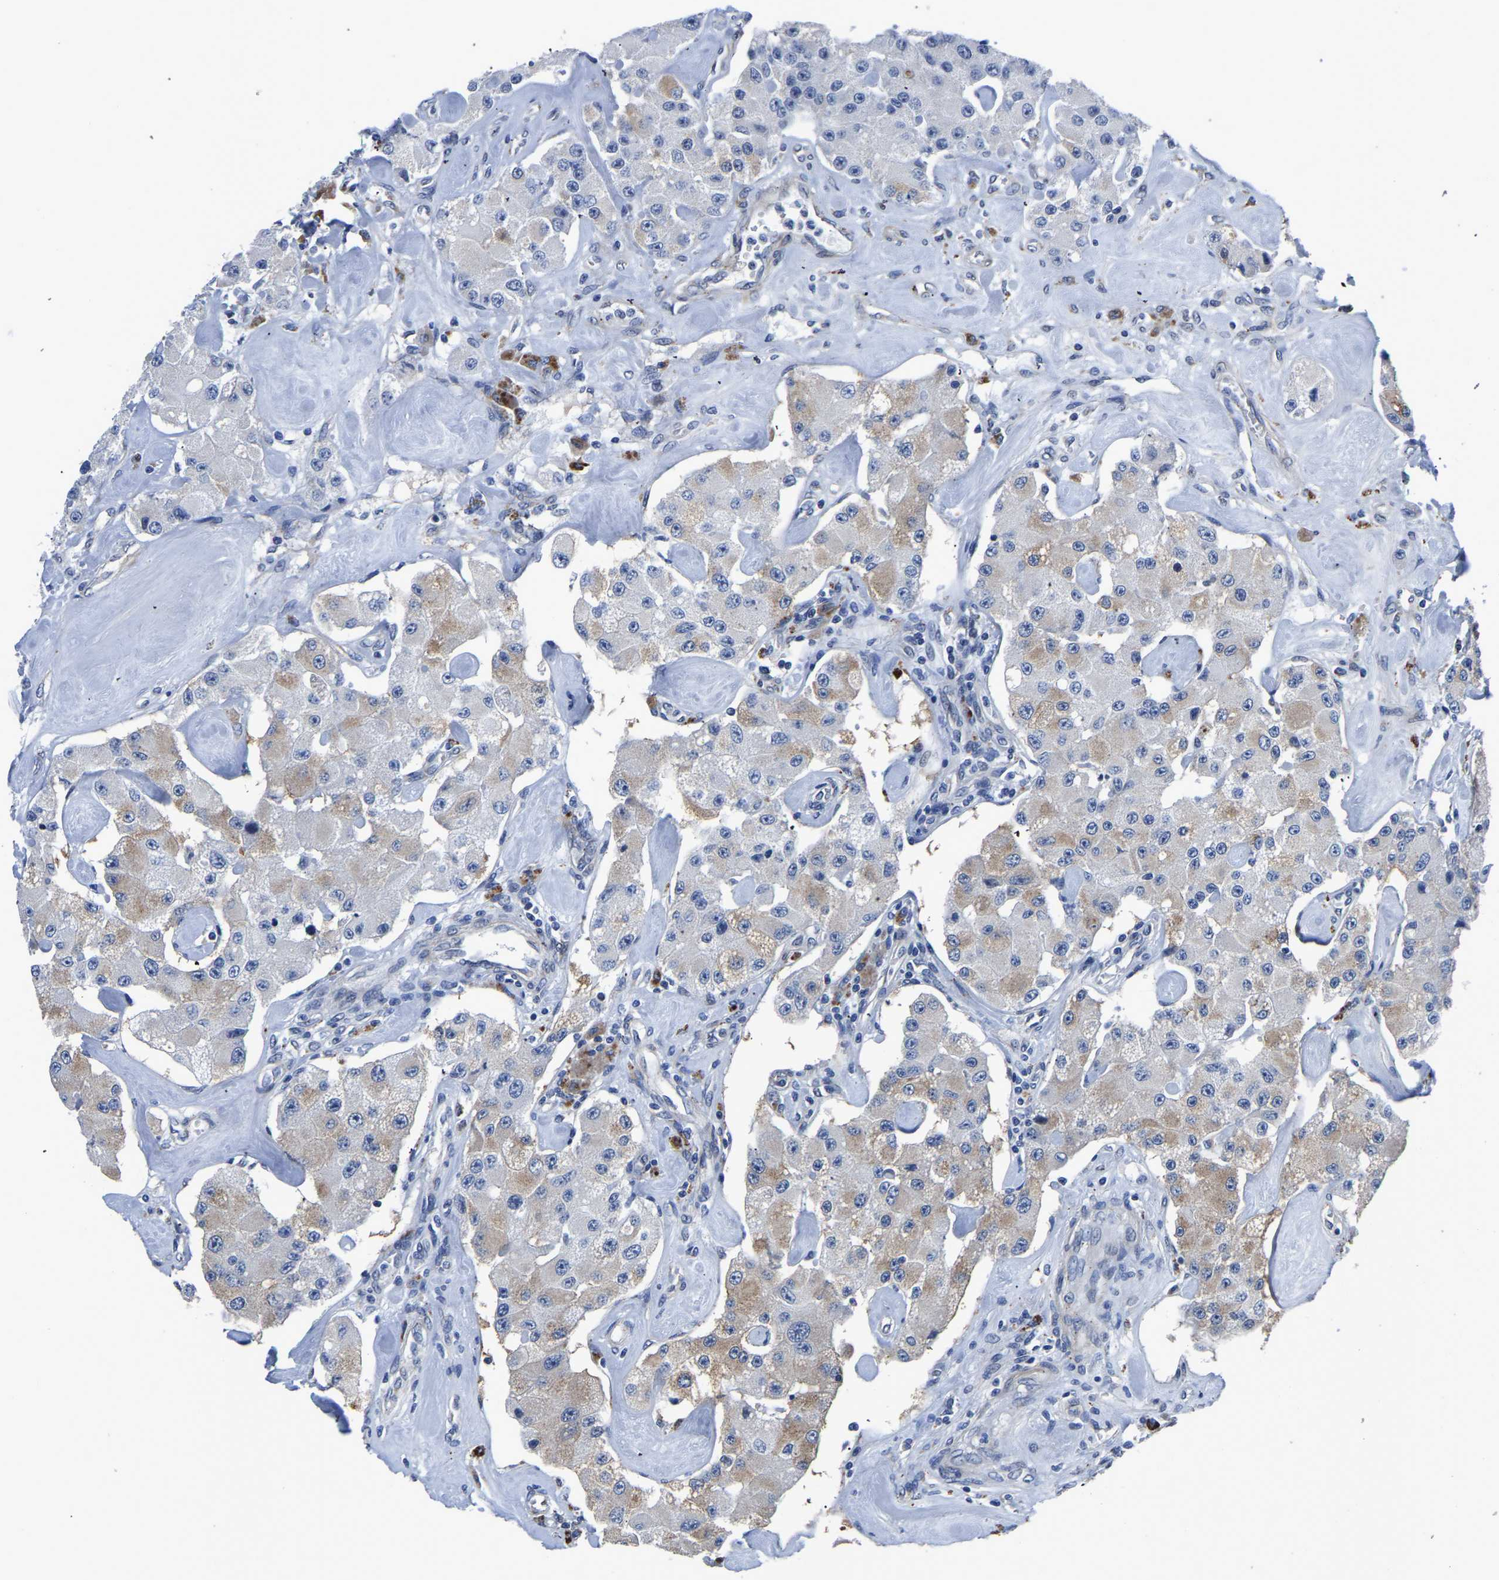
{"staining": {"intensity": "weak", "quantity": "25%-75%", "location": "cytoplasmic/membranous"}, "tissue": "carcinoid", "cell_type": "Tumor cells", "image_type": "cancer", "snomed": [{"axis": "morphology", "description": "Carcinoid, malignant, NOS"}, {"axis": "topography", "description": "Pancreas"}], "caption": "IHC histopathology image of neoplastic tissue: human carcinoid stained using immunohistochemistry (IHC) displays low levels of weak protein expression localized specifically in the cytoplasmic/membranous of tumor cells, appearing as a cytoplasmic/membranous brown color.", "gene": "PDLIM7", "patient": {"sex": "male", "age": 41}}